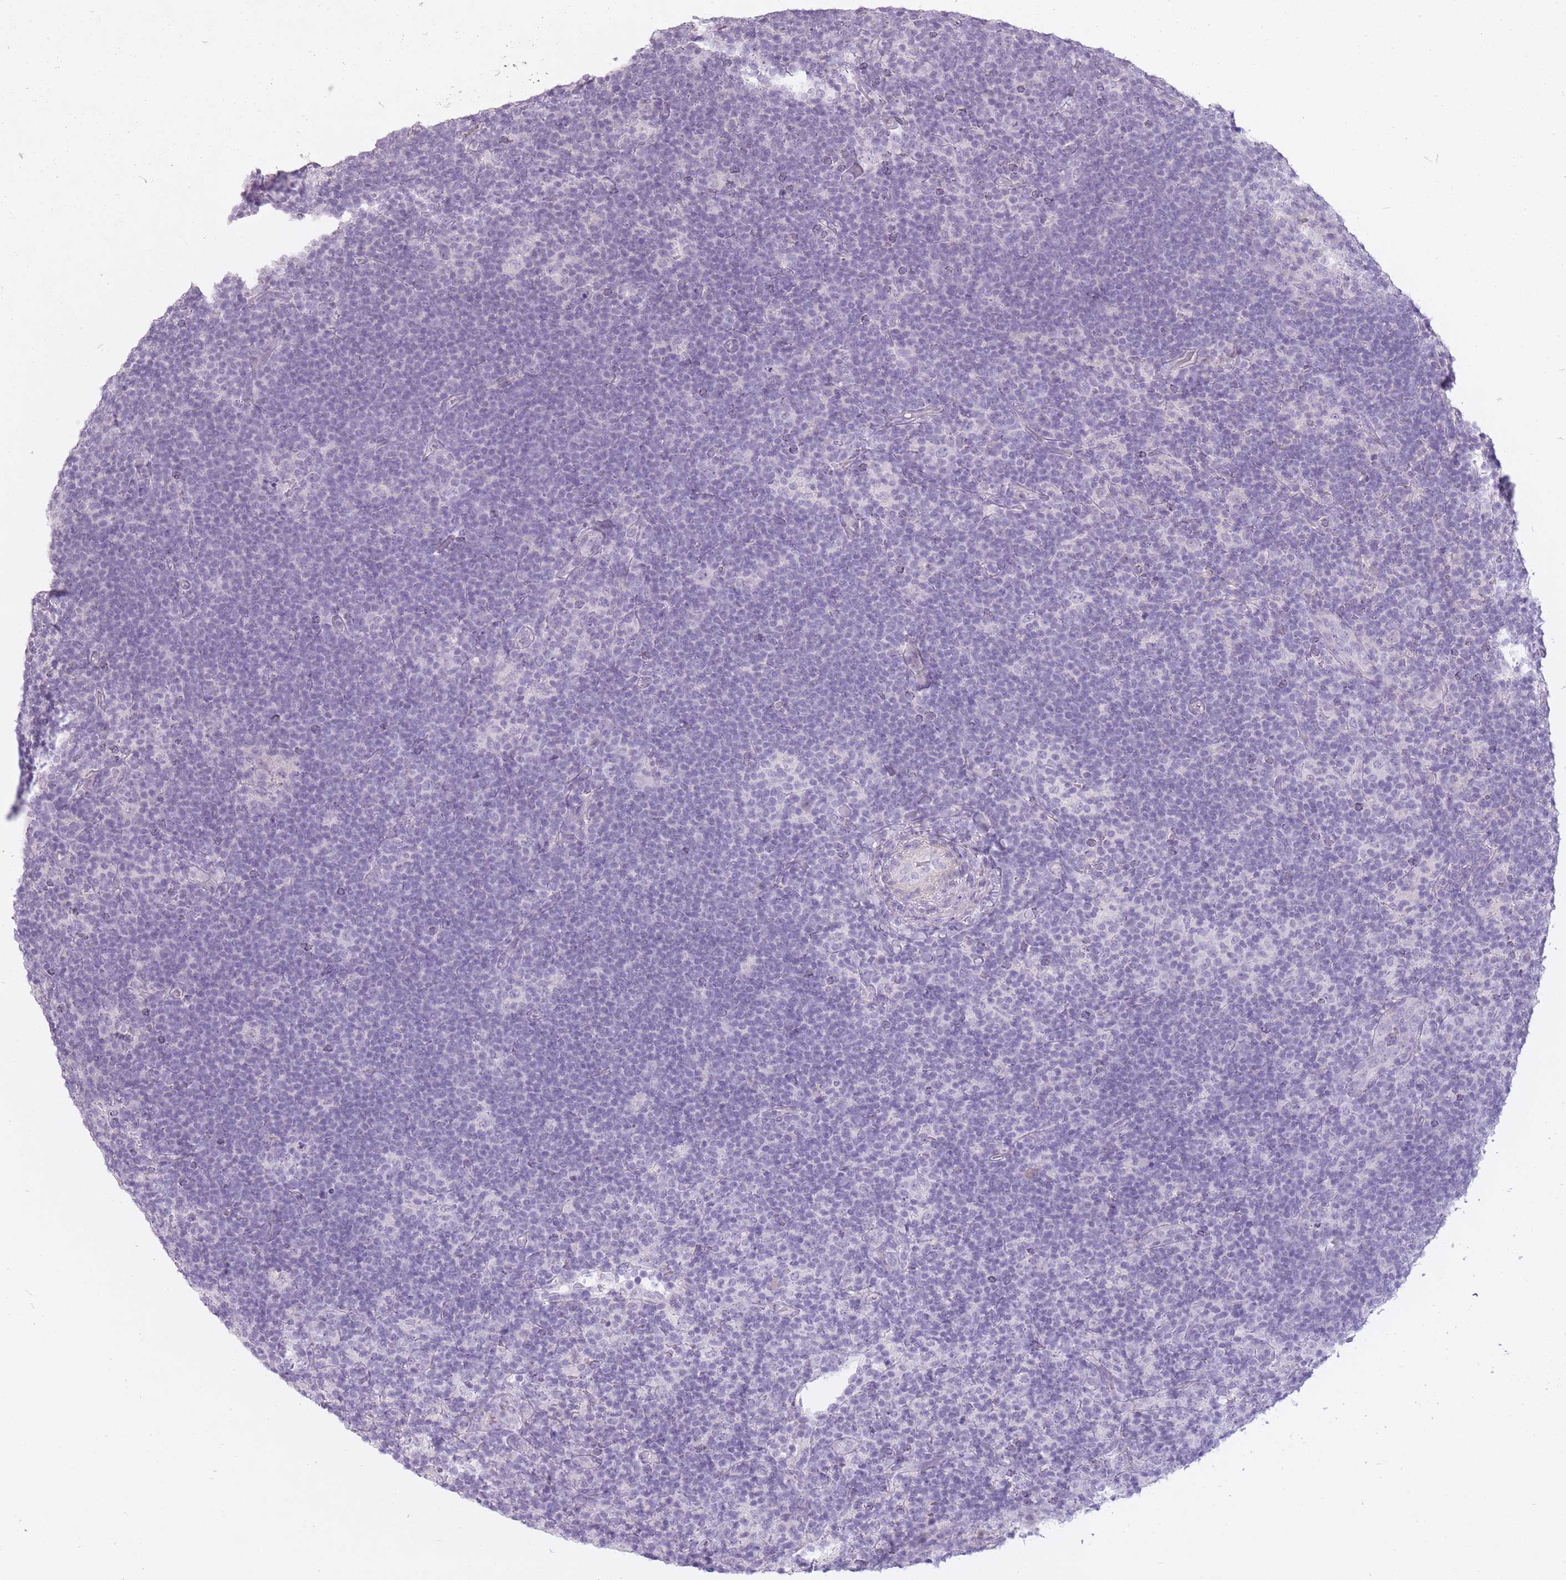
{"staining": {"intensity": "negative", "quantity": "none", "location": "none"}, "tissue": "lymphoma", "cell_type": "Tumor cells", "image_type": "cancer", "snomed": [{"axis": "morphology", "description": "Hodgkin's disease, NOS"}, {"axis": "topography", "description": "Lymph node"}], "caption": "Immunohistochemical staining of lymphoma exhibits no significant positivity in tumor cells.", "gene": "RFX4", "patient": {"sex": "female", "age": 57}}